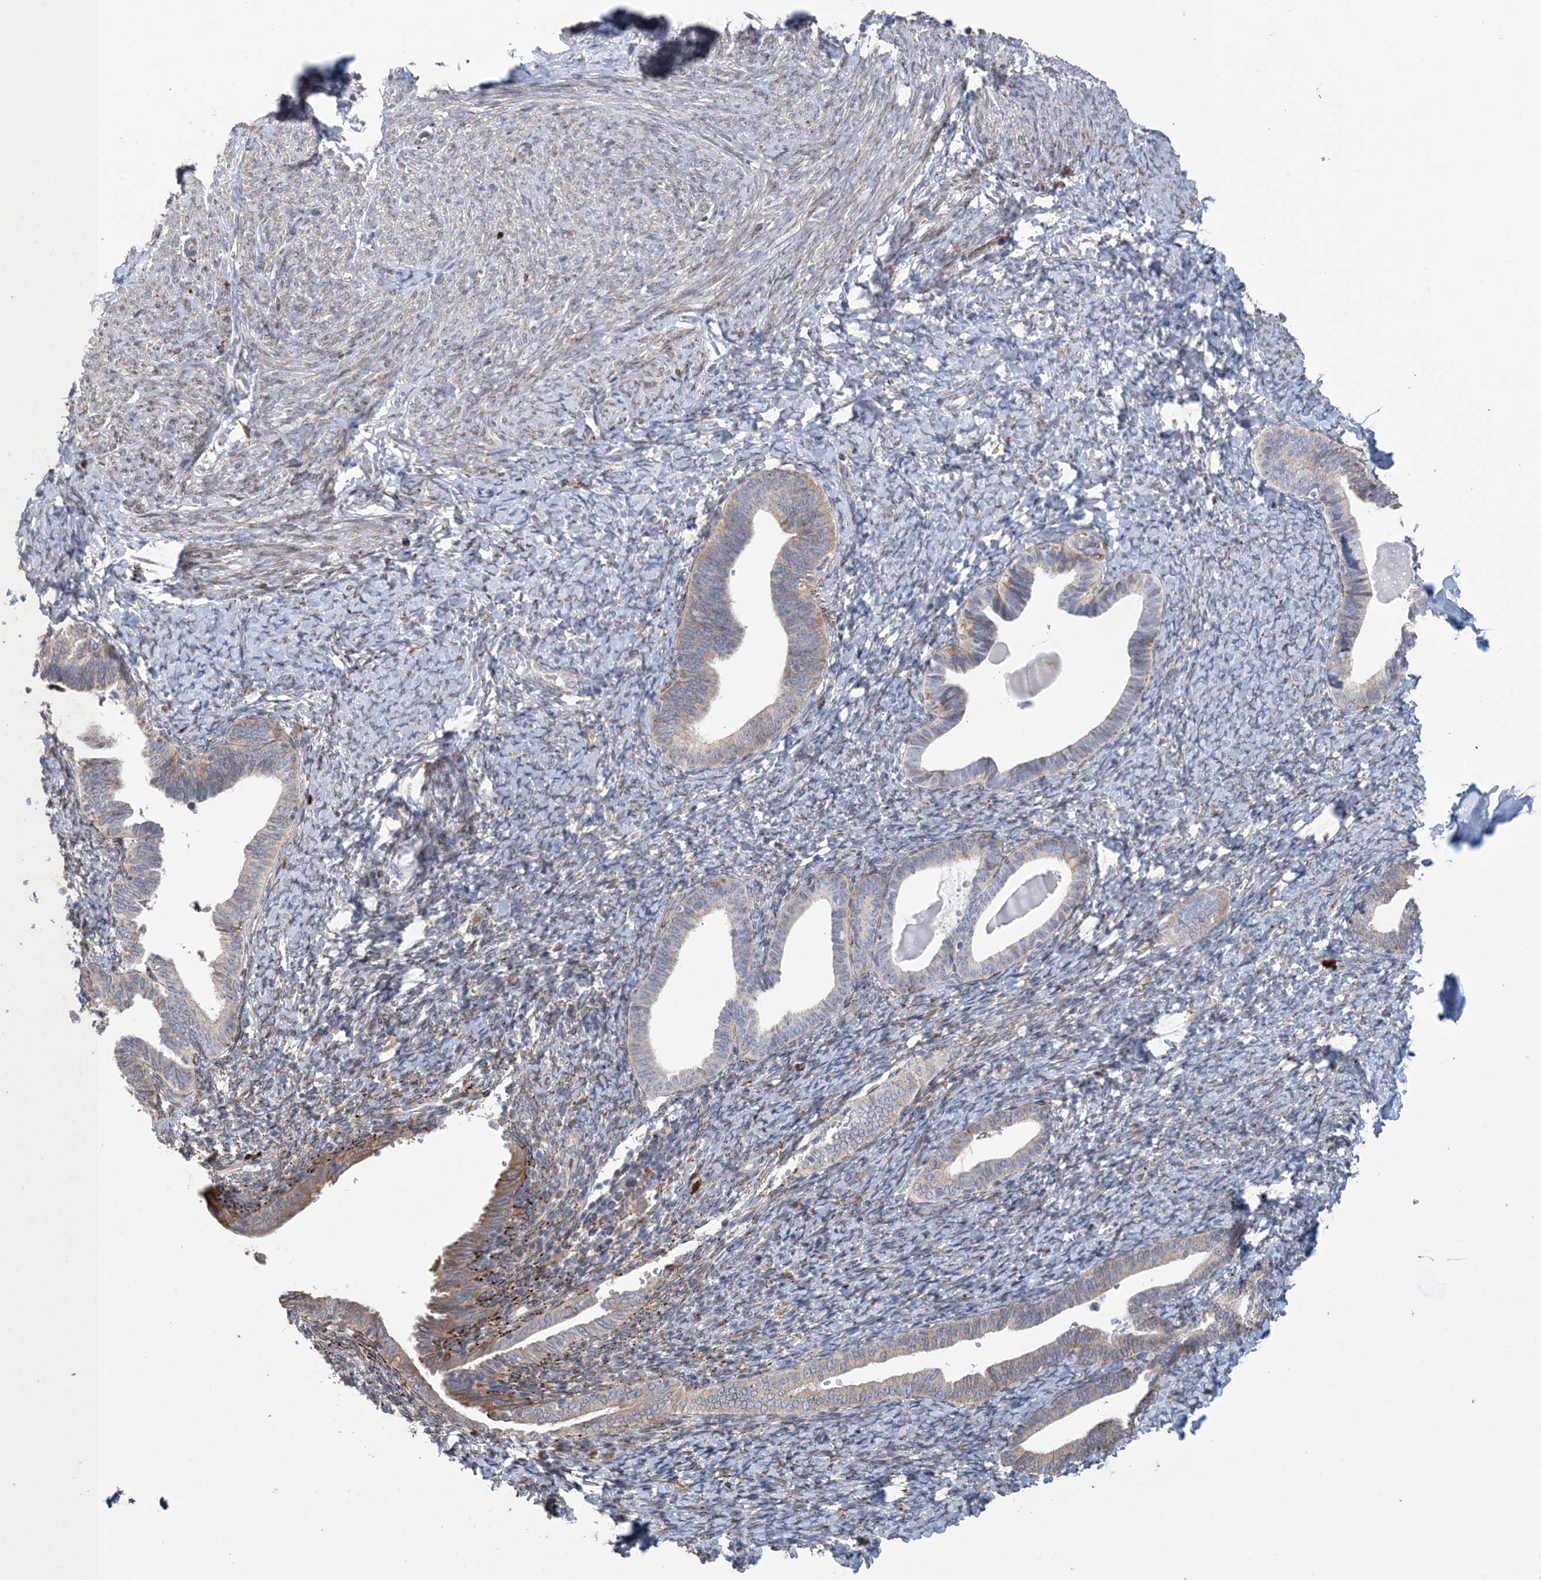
{"staining": {"intensity": "weak", "quantity": "25%-75%", "location": "cytoplasmic/membranous"}, "tissue": "endometrium", "cell_type": "Cells in endometrial stroma", "image_type": "normal", "snomed": [{"axis": "morphology", "description": "Normal tissue, NOS"}, {"axis": "topography", "description": "Endometrium"}], "caption": "Endometrium stained for a protein exhibits weak cytoplasmic/membranous positivity in cells in endometrial stroma. (DAB (3,3'-diaminobenzidine) IHC with brightfield microscopy, high magnification).", "gene": "SHANK1", "patient": {"sex": "female", "age": 72}}